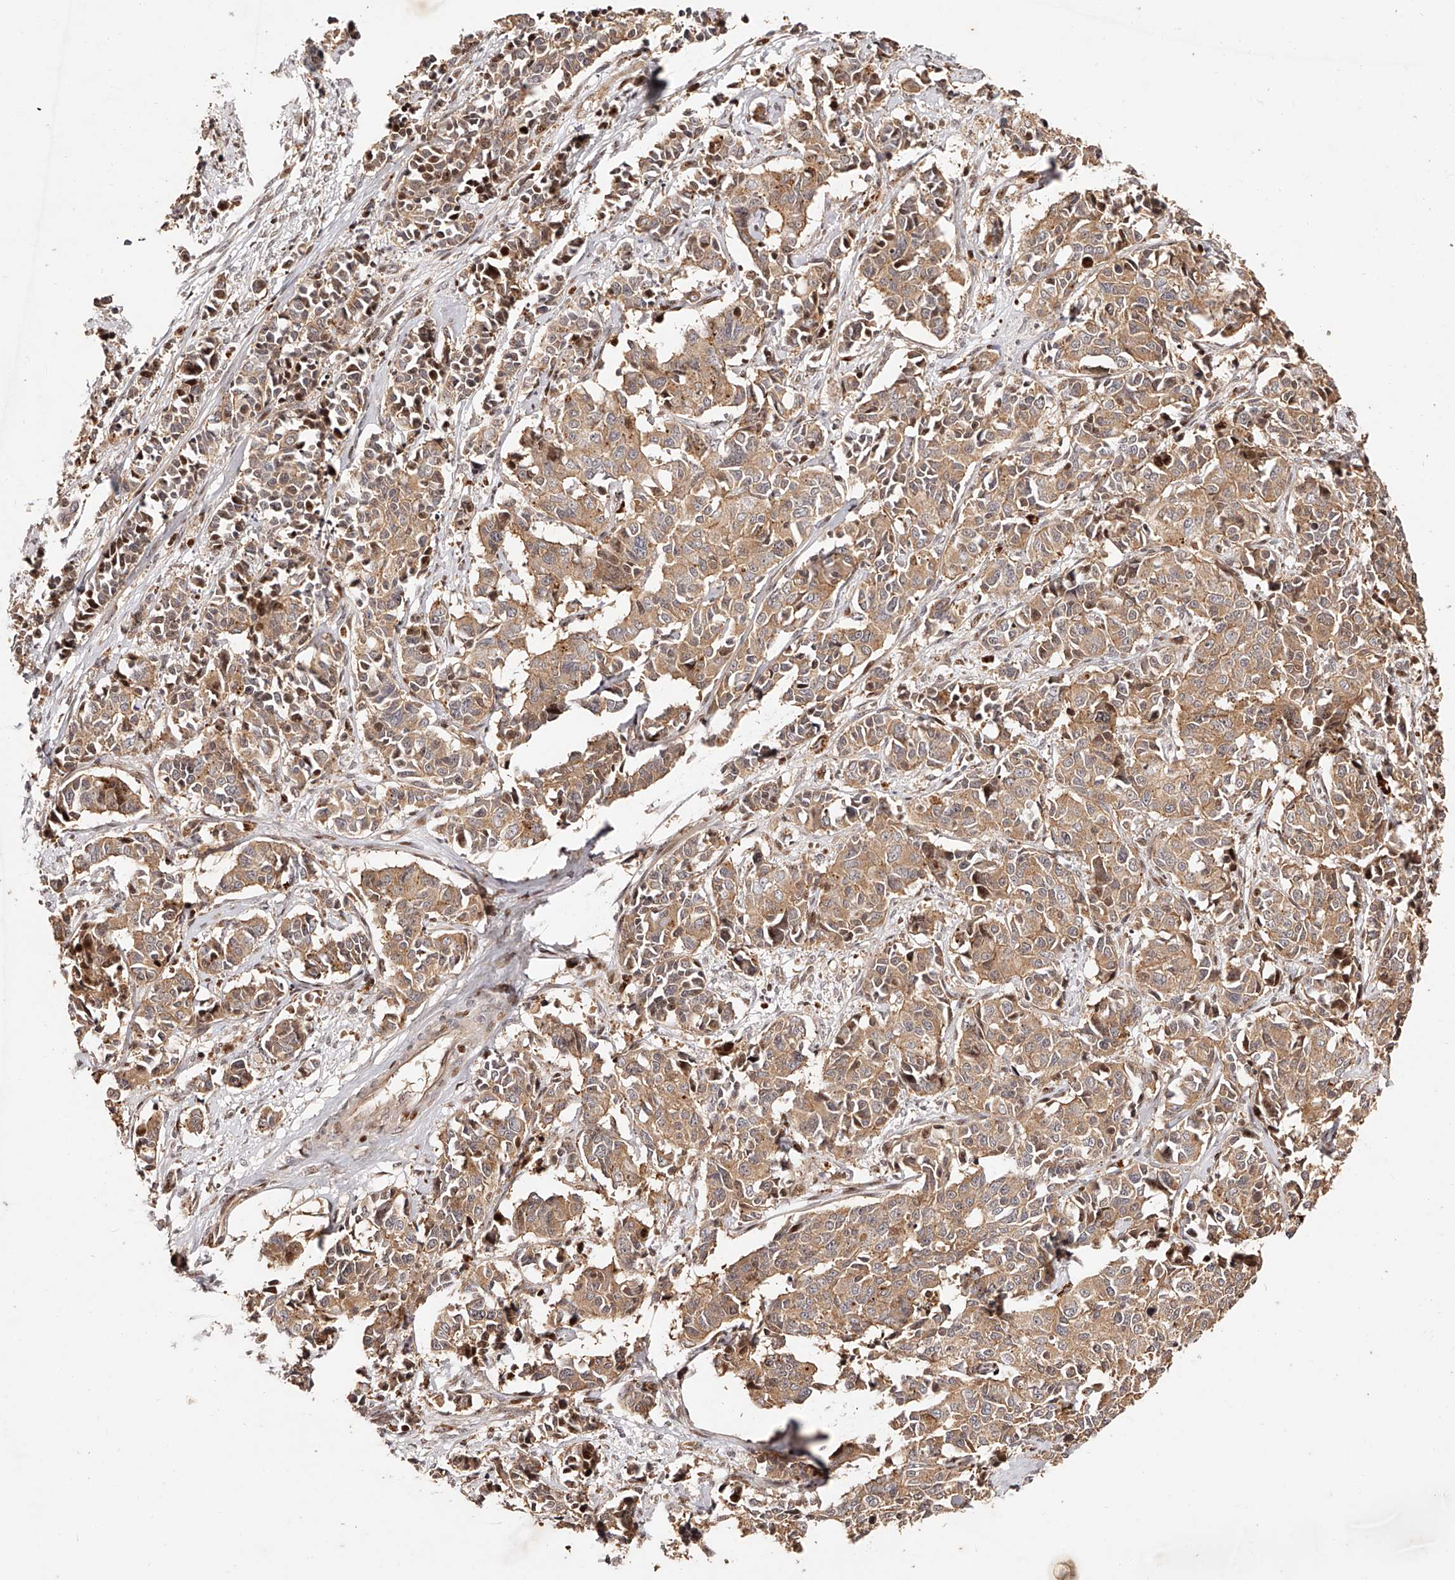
{"staining": {"intensity": "moderate", "quantity": ">75%", "location": "cytoplasmic/membranous"}, "tissue": "cervical cancer", "cell_type": "Tumor cells", "image_type": "cancer", "snomed": [{"axis": "morphology", "description": "Normal tissue, NOS"}, {"axis": "morphology", "description": "Squamous cell carcinoma, NOS"}, {"axis": "topography", "description": "Cervix"}], "caption": "The micrograph reveals immunohistochemical staining of cervical cancer (squamous cell carcinoma). There is moderate cytoplasmic/membranous expression is appreciated in about >75% of tumor cells.", "gene": "PFDN2", "patient": {"sex": "female", "age": 35}}